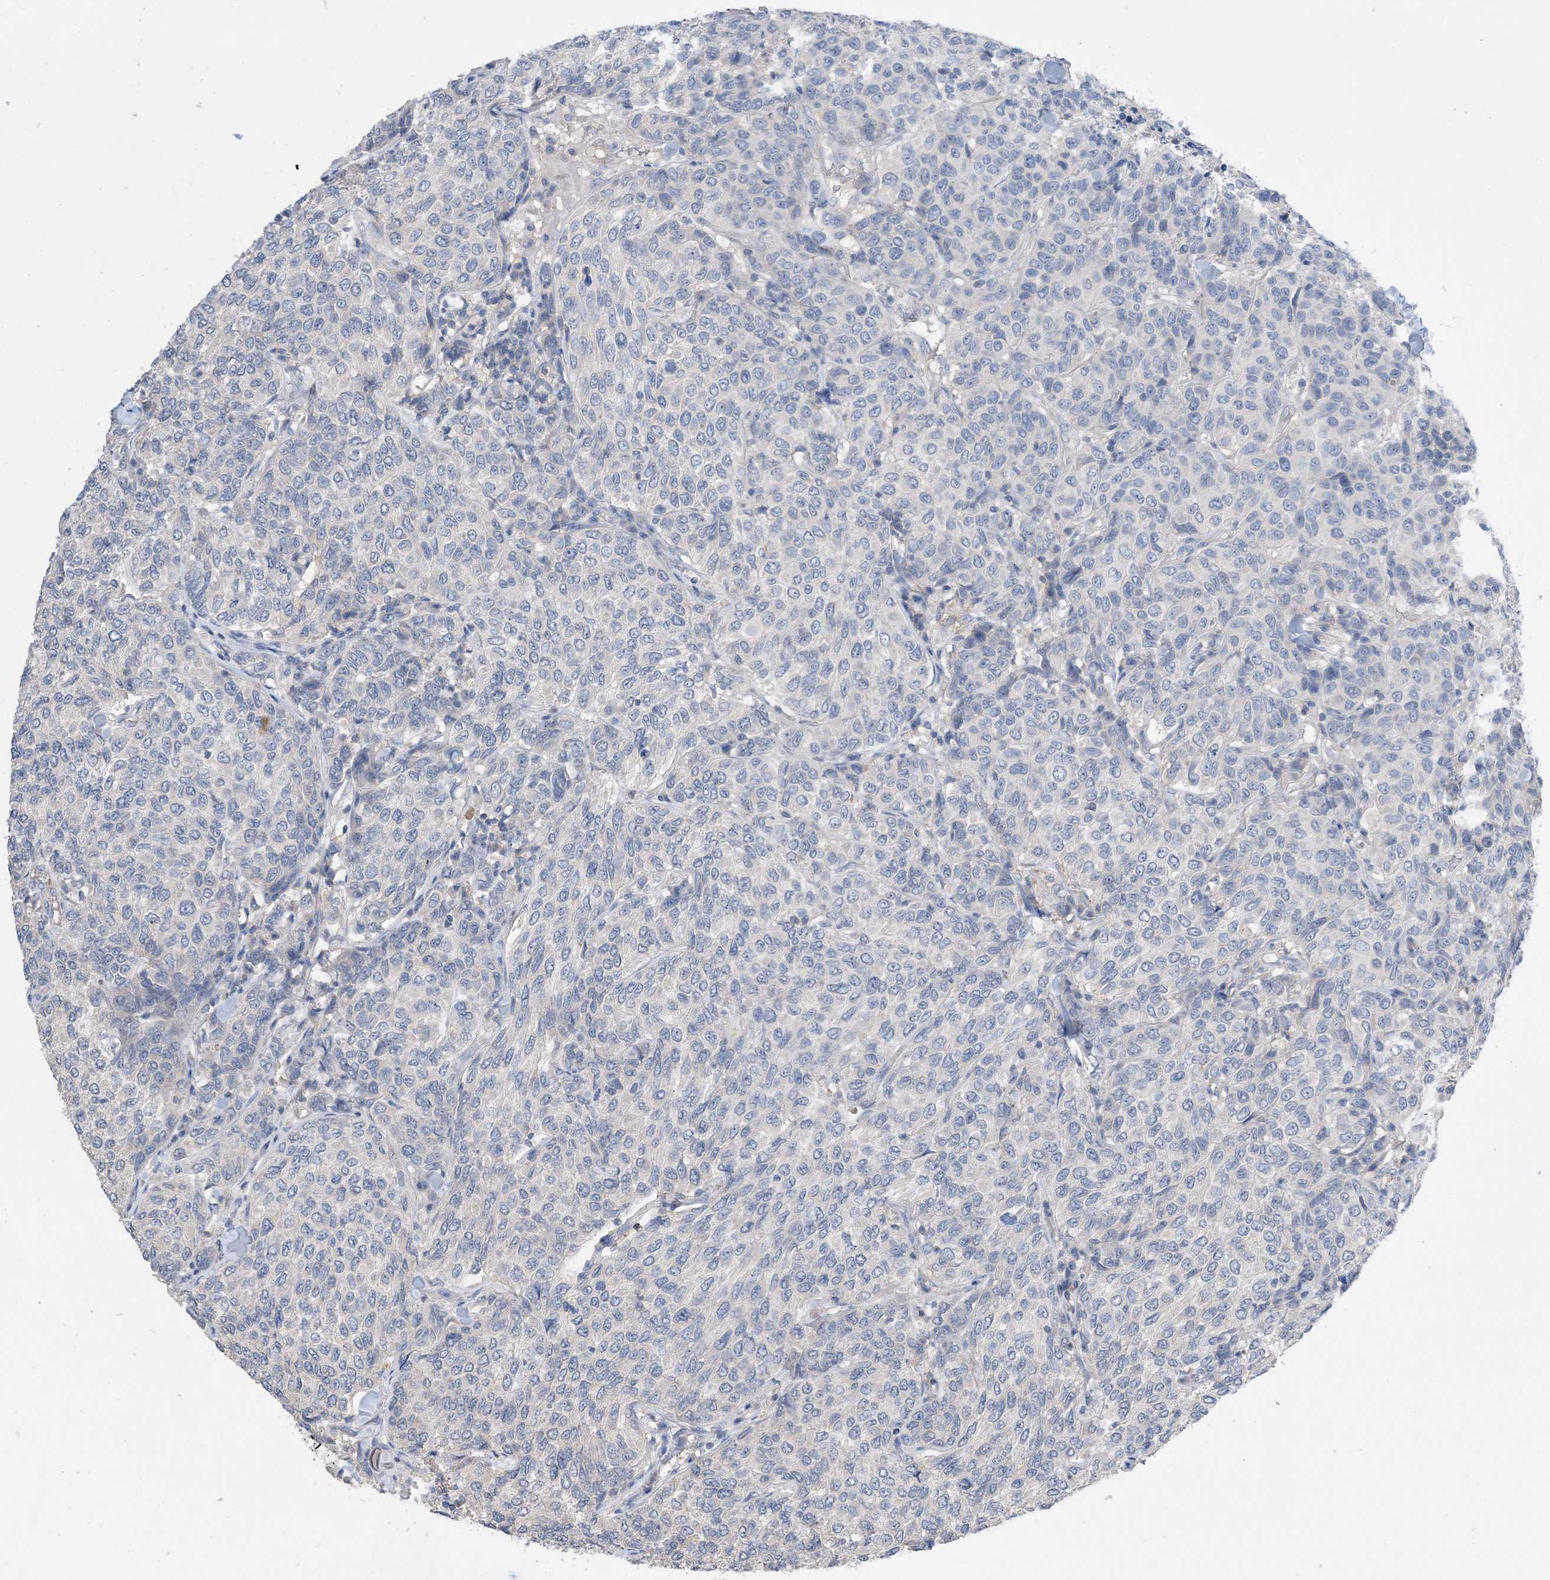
{"staining": {"intensity": "negative", "quantity": "none", "location": "none"}, "tissue": "breast cancer", "cell_type": "Tumor cells", "image_type": "cancer", "snomed": [{"axis": "morphology", "description": "Duct carcinoma"}, {"axis": "topography", "description": "Breast"}], "caption": "Immunohistochemical staining of breast cancer demonstrates no significant expression in tumor cells.", "gene": "KPRP", "patient": {"sex": "female", "age": 55}}